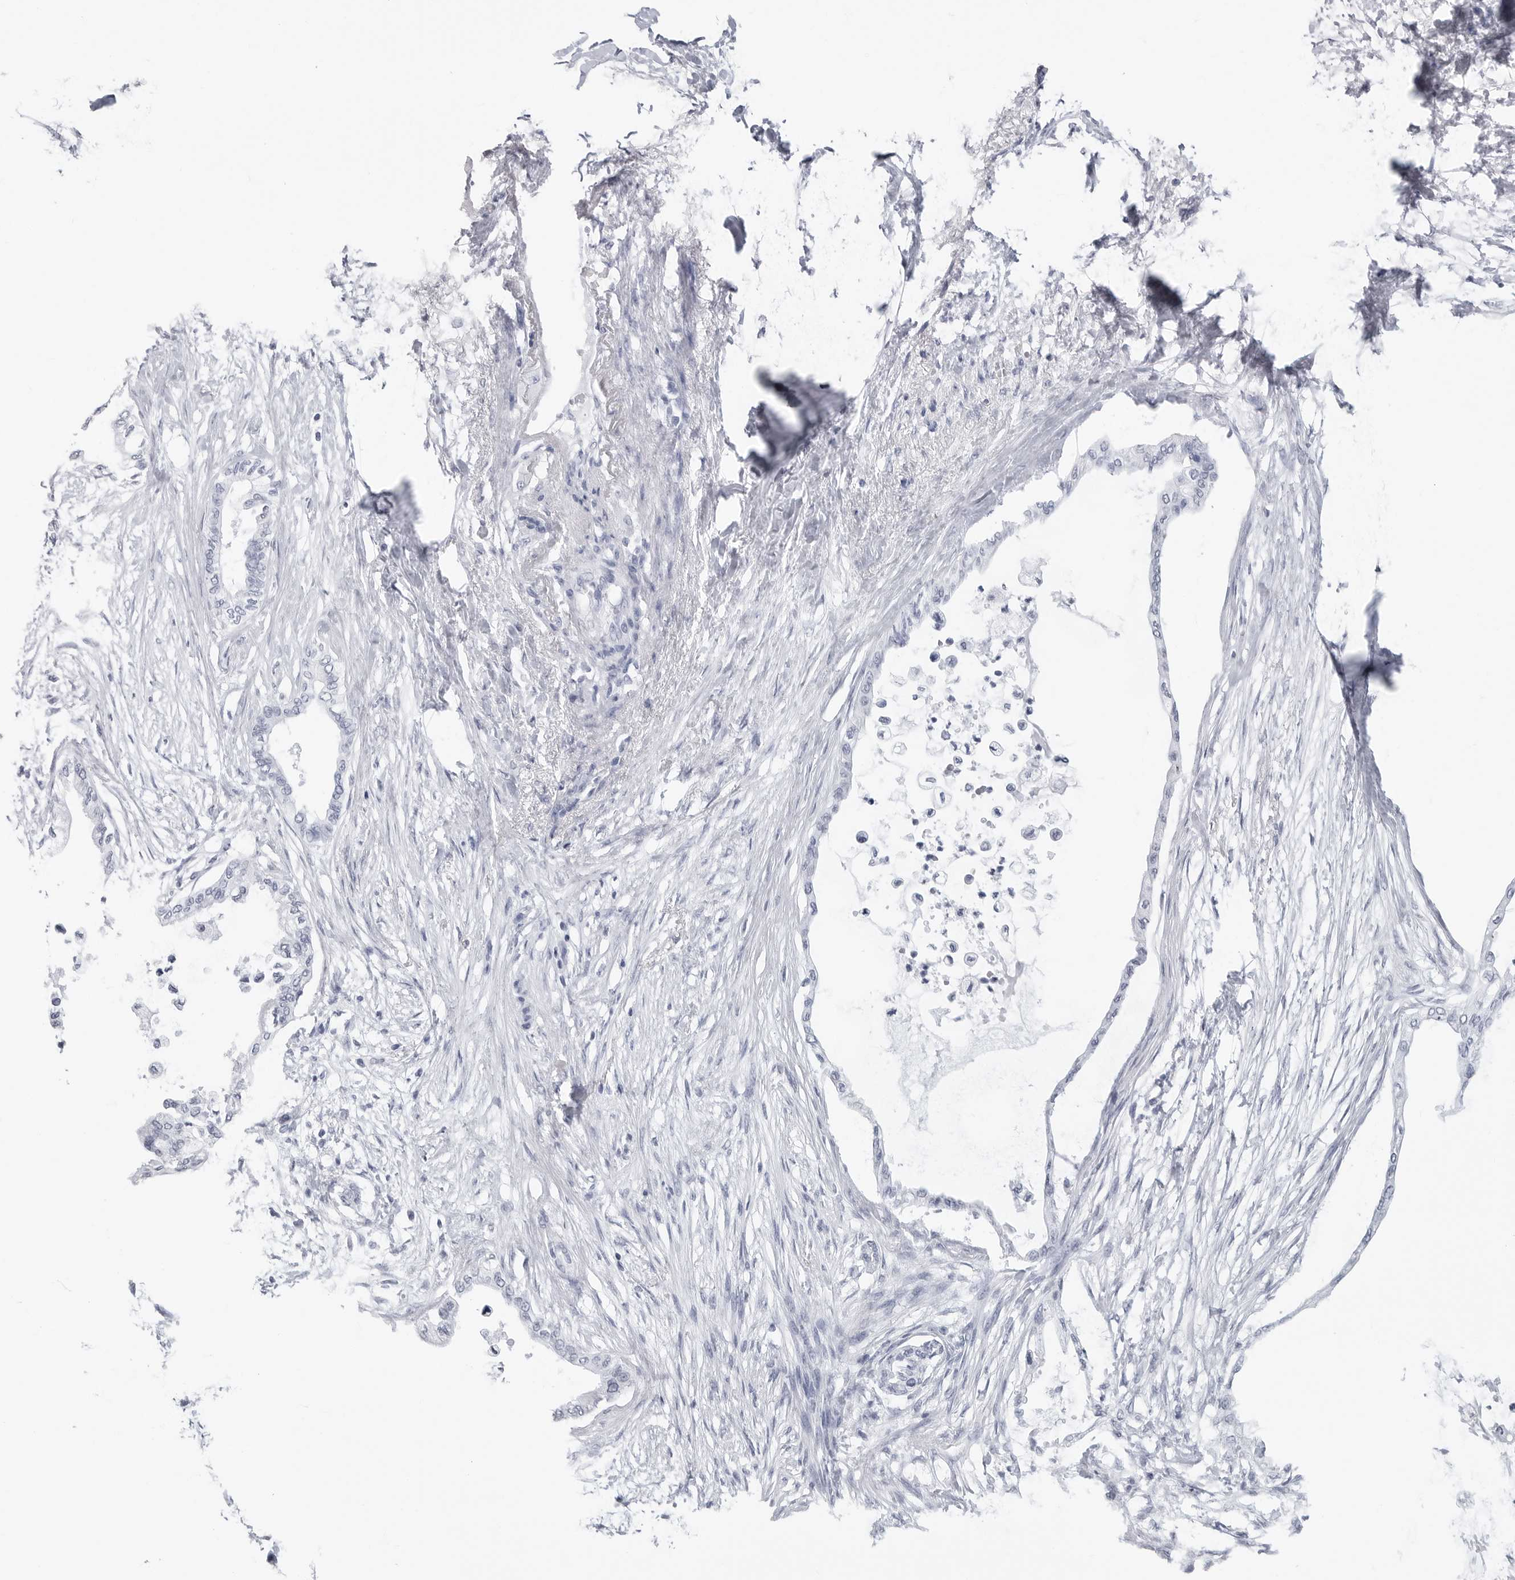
{"staining": {"intensity": "negative", "quantity": "none", "location": "none"}, "tissue": "pancreatic cancer", "cell_type": "Tumor cells", "image_type": "cancer", "snomed": [{"axis": "morphology", "description": "Normal tissue, NOS"}, {"axis": "morphology", "description": "Adenocarcinoma, NOS"}, {"axis": "topography", "description": "Pancreas"}, {"axis": "topography", "description": "Duodenum"}], "caption": "This image is of adenocarcinoma (pancreatic) stained with IHC to label a protein in brown with the nuclei are counter-stained blue. There is no staining in tumor cells.", "gene": "CSH1", "patient": {"sex": "female", "age": 60}}